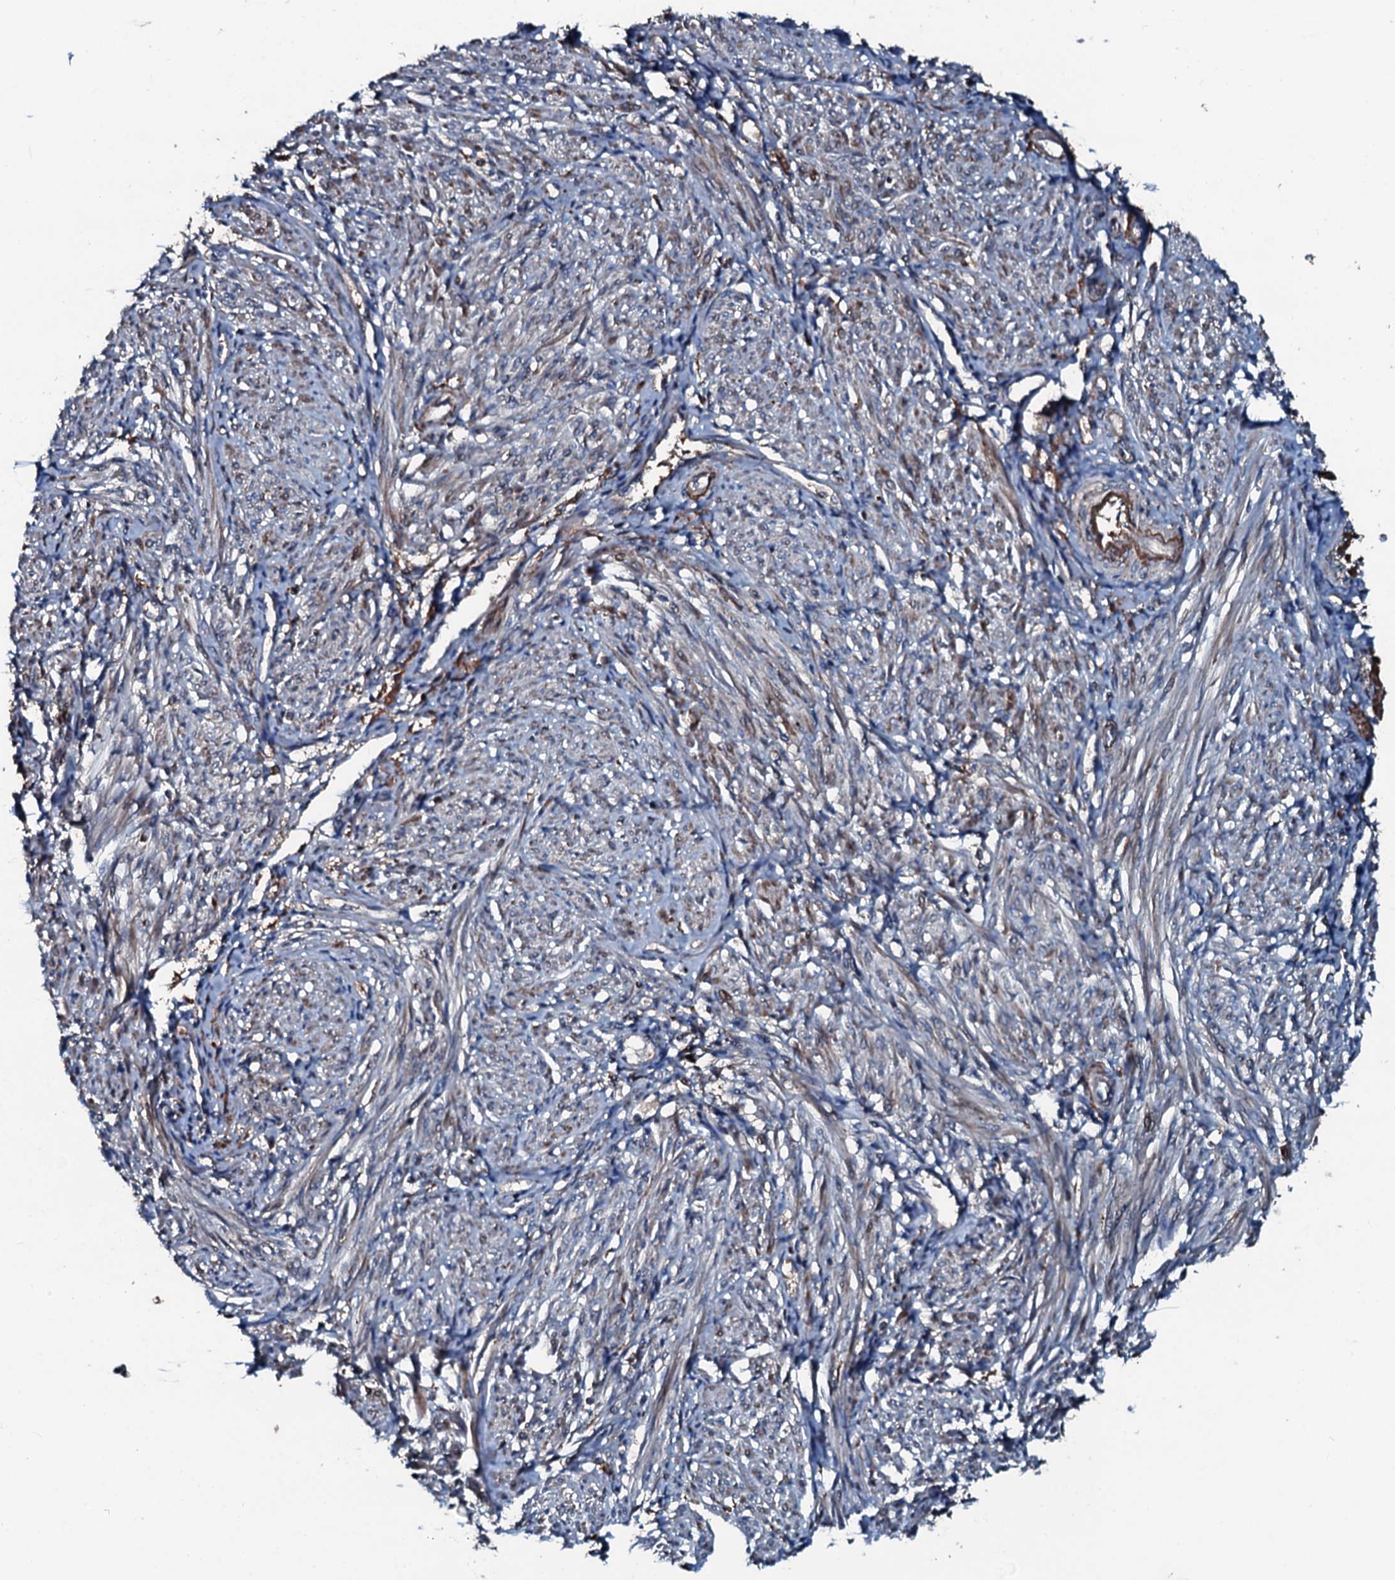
{"staining": {"intensity": "weak", "quantity": "25%-75%", "location": "cytoplasmic/membranous"}, "tissue": "smooth muscle", "cell_type": "Smooth muscle cells", "image_type": "normal", "snomed": [{"axis": "morphology", "description": "Normal tissue, NOS"}, {"axis": "topography", "description": "Smooth muscle"}], "caption": "Immunohistochemical staining of unremarkable smooth muscle reveals weak cytoplasmic/membranous protein expression in about 25%-75% of smooth muscle cells. Using DAB (brown) and hematoxylin (blue) stains, captured at high magnification using brightfield microscopy.", "gene": "AARS1", "patient": {"sex": "female", "age": 39}}